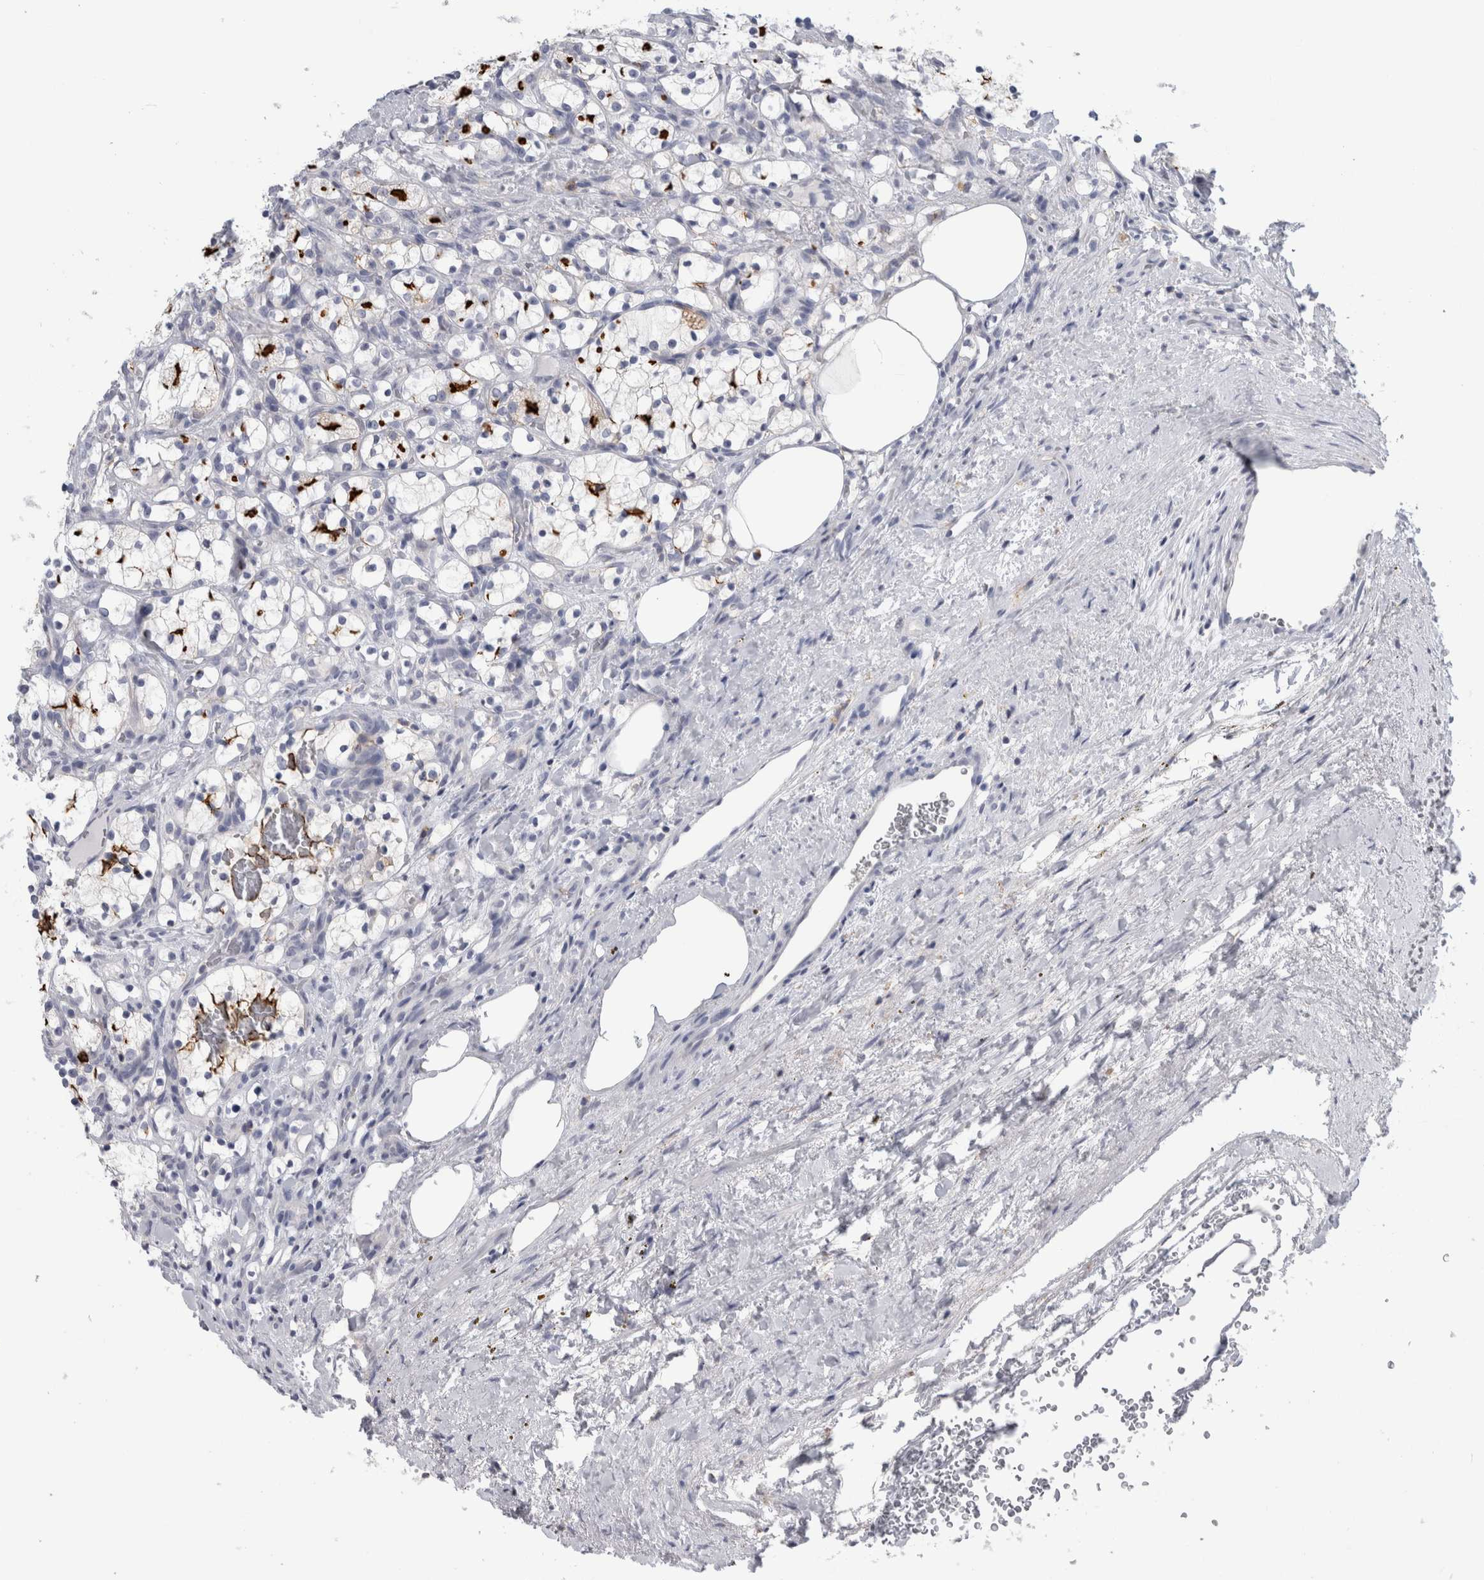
{"staining": {"intensity": "moderate", "quantity": "<25%", "location": "cytoplasmic/membranous"}, "tissue": "renal cancer", "cell_type": "Tumor cells", "image_type": "cancer", "snomed": [{"axis": "morphology", "description": "Adenocarcinoma, NOS"}, {"axis": "topography", "description": "Kidney"}], "caption": "A low amount of moderate cytoplasmic/membranous expression is seen in approximately <25% of tumor cells in renal cancer tissue.", "gene": "ANKFY1", "patient": {"sex": "female", "age": 69}}